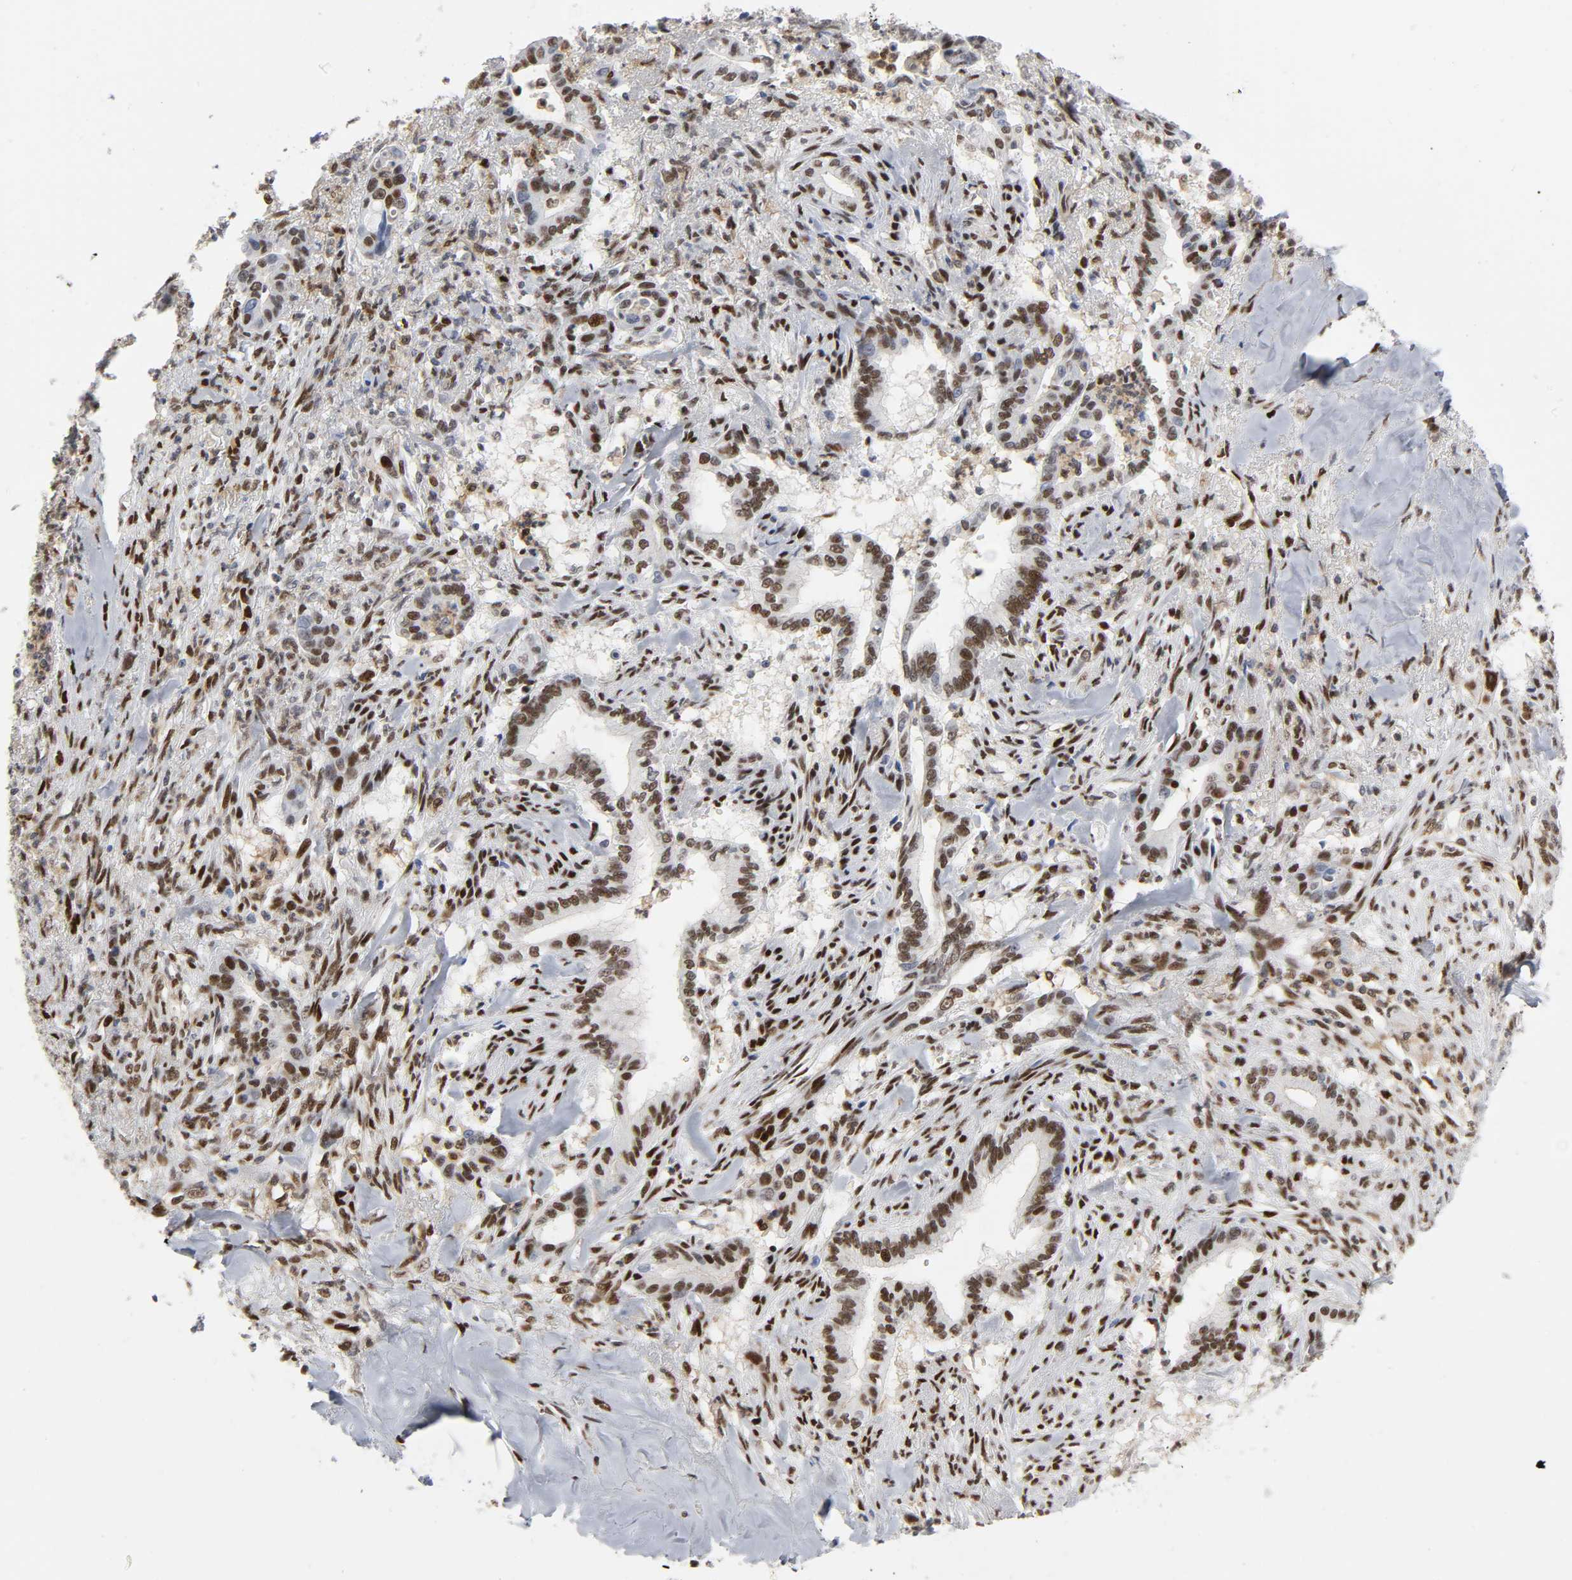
{"staining": {"intensity": "moderate", "quantity": ">75%", "location": "nuclear"}, "tissue": "liver cancer", "cell_type": "Tumor cells", "image_type": "cancer", "snomed": [{"axis": "morphology", "description": "Cholangiocarcinoma"}, {"axis": "topography", "description": "Liver"}], "caption": "The immunohistochemical stain shows moderate nuclear expression in tumor cells of liver cancer tissue. The protein is shown in brown color, while the nuclei are stained blue.", "gene": "WAS", "patient": {"sex": "female", "age": 67}}